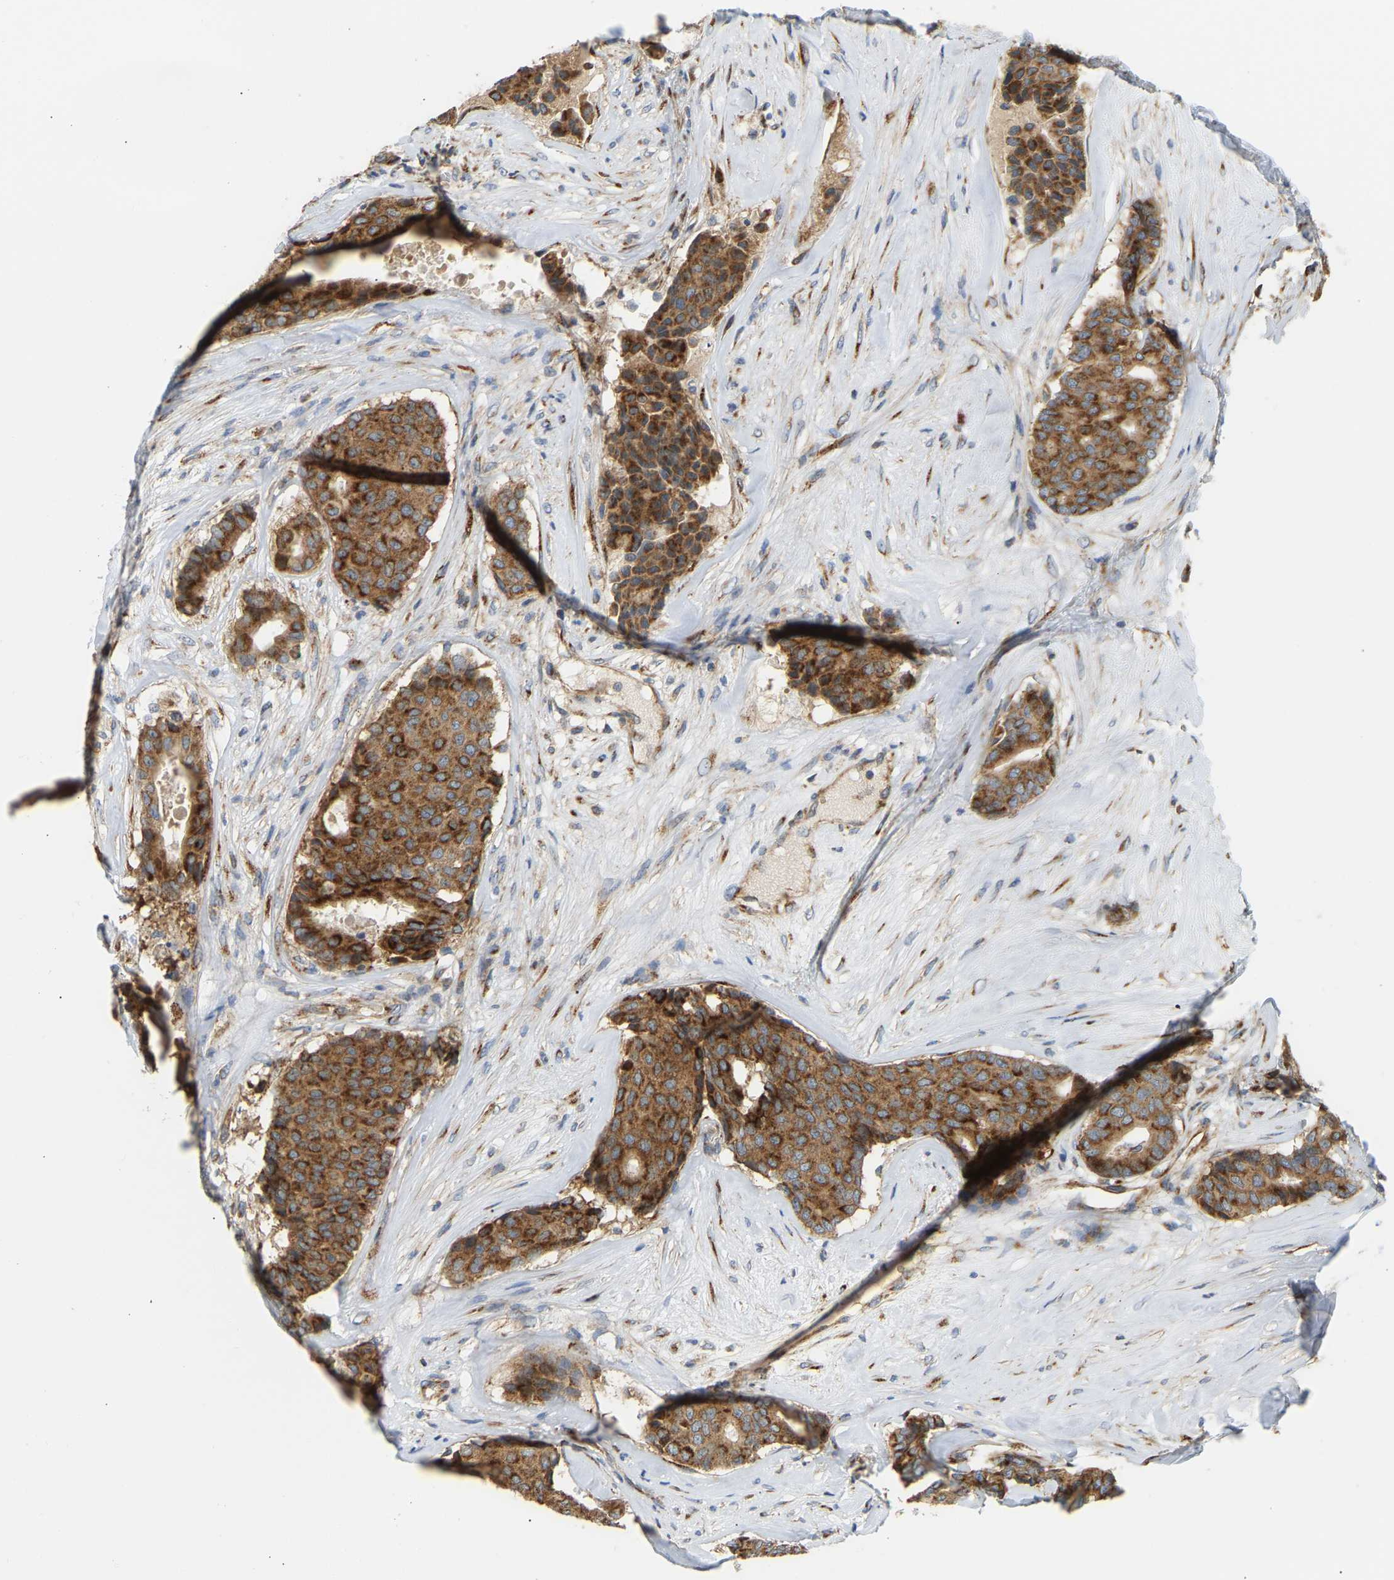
{"staining": {"intensity": "strong", "quantity": ">75%", "location": "cytoplasmic/membranous"}, "tissue": "breast cancer", "cell_type": "Tumor cells", "image_type": "cancer", "snomed": [{"axis": "morphology", "description": "Duct carcinoma"}, {"axis": "topography", "description": "Breast"}], "caption": "An immunohistochemistry image of tumor tissue is shown. Protein staining in brown labels strong cytoplasmic/membranous positivity in breast cancer within tumor cells.", "gene": "YIPF2", "patient": {"sex": "female", "age": 75}}